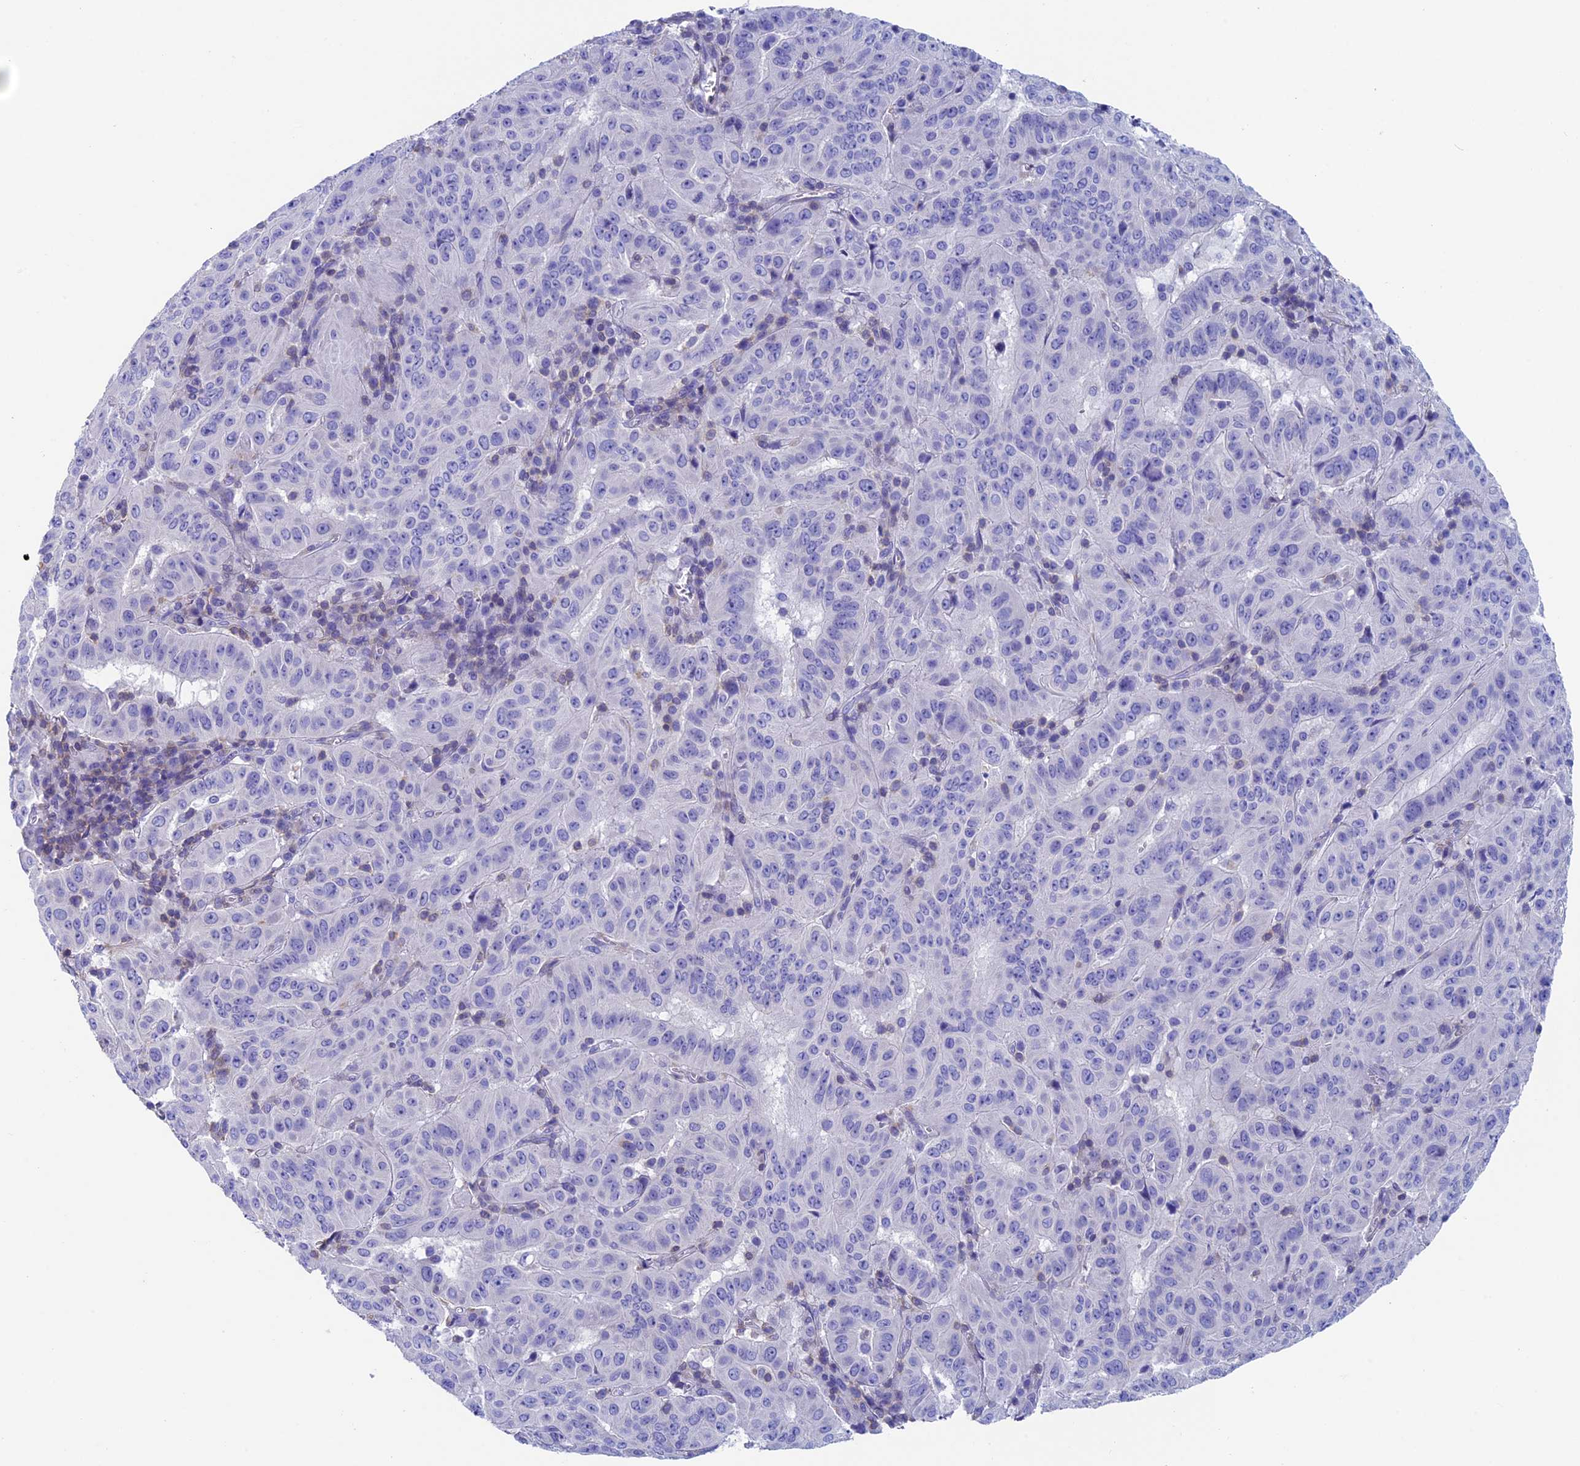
{"staining": {"intensity": "negative", "quantity": "none", "location": "none"}, "tissue": "pancreatic cancer", "cell_type": "Tumor cells", "image_type": "cancer", "snomed": [{"axis": "morphology", "description": "Adenocarcinoma, NOS"}, {"axis": "topography", "description": "Pancreas"}], "caption": "Histopathology image shows no protein expression in tumor cells of pancreatic cancer (adenocarcinoma) tissue. (Stains: DAB immunohistochemistry (IHC) with hematoxylin counter stain, Microscopy: brightfield microscopy at high magnification).", "gene": "SEPTIN1", "patient": {"sex": "male", "age": 63}}